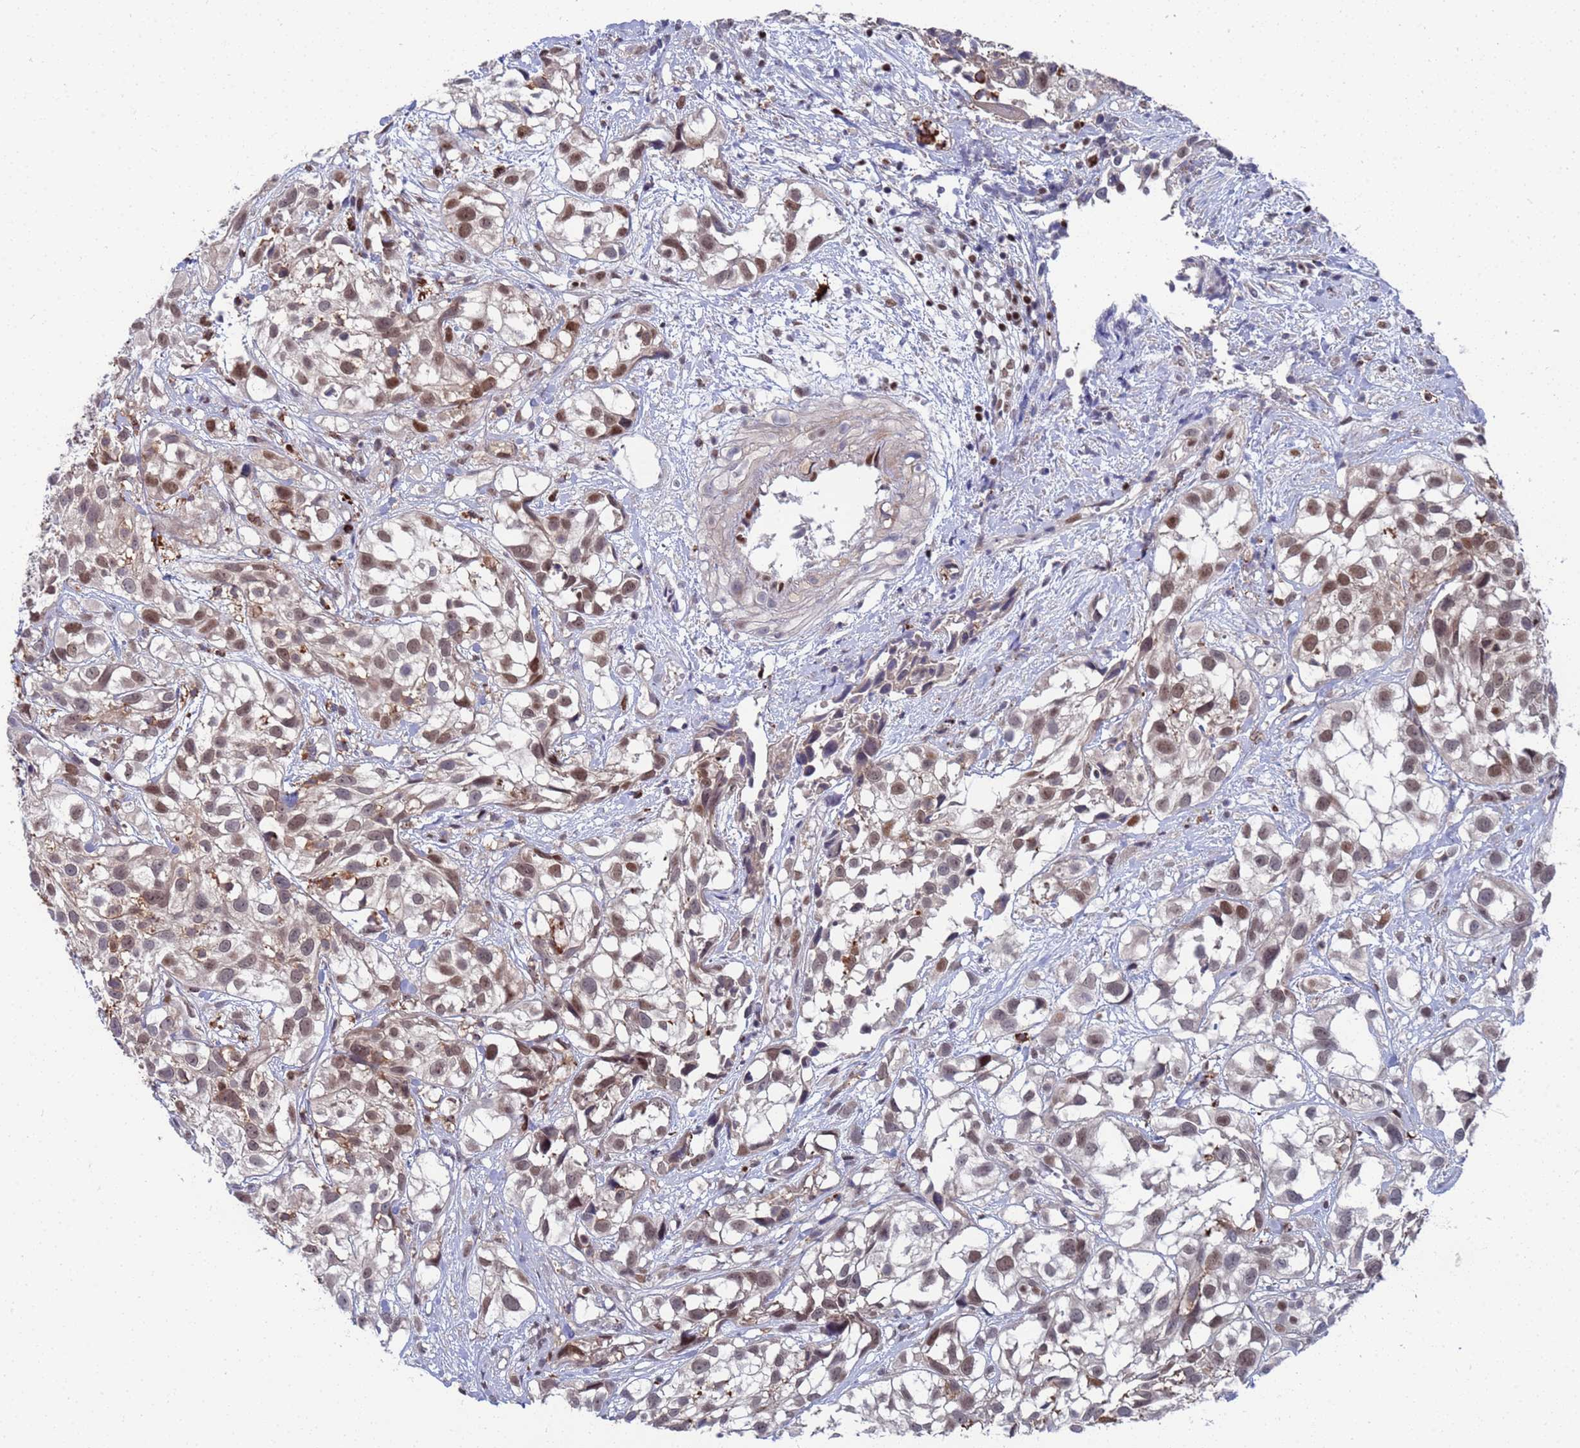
{"staining": {"intensity": "moderate", "quantity": "25%-75%", "location": "nuclear"}, "tissue": "urothelial cancer", "cell_type": "Tumor cells", "image_type": "cancer", "snomed": [{"axis": "morphology", "description": "Urothelial carcinoma, High grade"}, {"axis": "topography", "description": "Urinary bladder"}], "caption": "A high-resolution photomicrograph shows immunohistochemistry (IHC) staining of urothelial cancer, which reveals moderate nuclear staining in approximately 25%-75% of tumor cells.", "gene": "TMBIM6", "patient": {"sex": "male", "age": 56}}